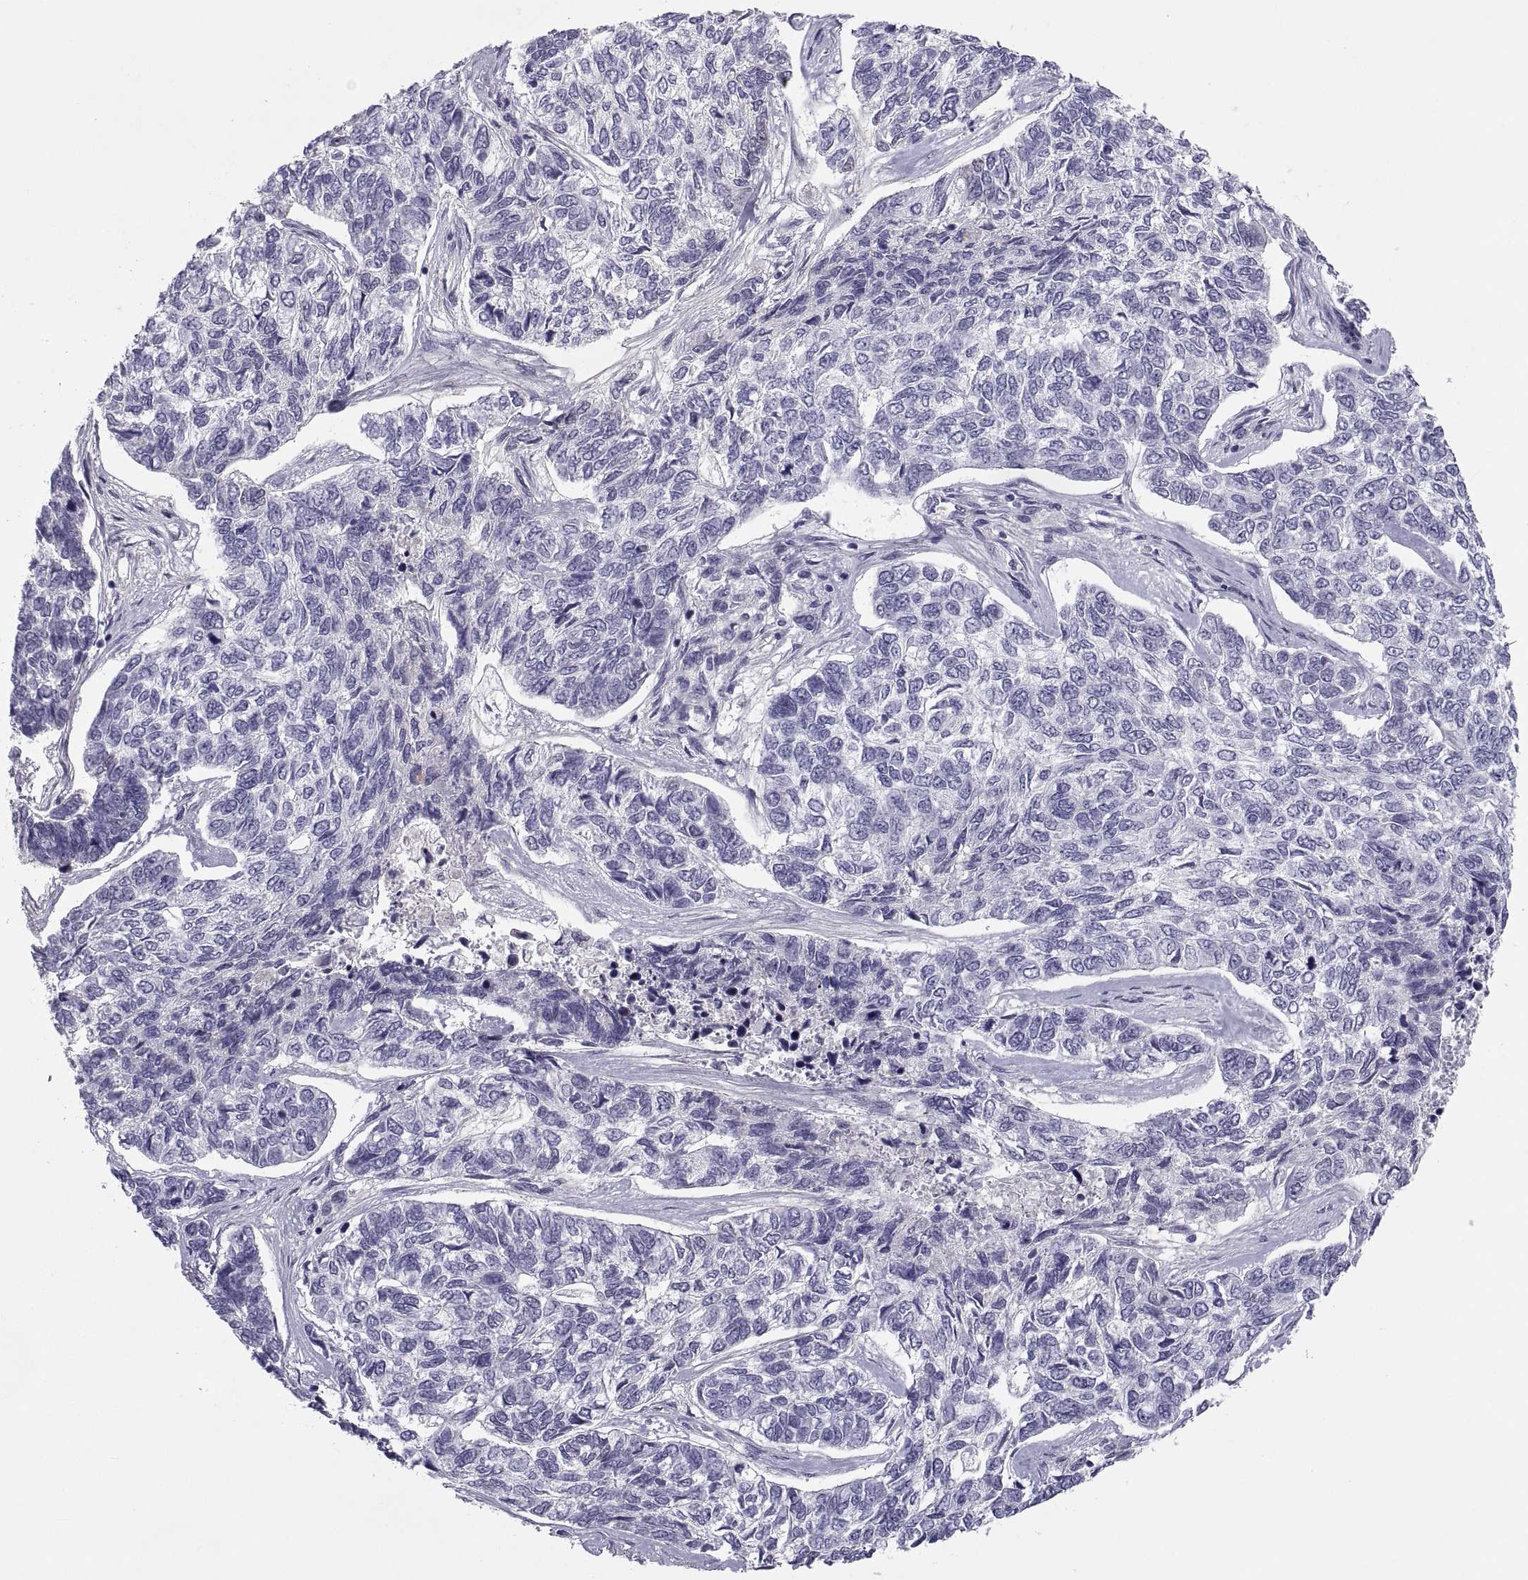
{"staining": {"intensity": "negative", "quantity": "none", "location": "none"}, "tissue": "skin cancer", "cell_type": "Tumor cells", "image_type": "cancer", "snomed": [{"axis": "morphology", "description": "Basal cell carcinoma"}, {"axis": "topography", "description": "Skin"}], "caption": "Immunohistochemistry photomicrograph of neoplastic tissue: human skin basal cell carcinoma stained with DAB (3,3'-diaminobenzidine) demonstrates no significant protein staining in tumor cells. Brightfield microscopy of immunohistochemistry stained with DAB (3,3'-diaminobenzidine) (brown) and hematoxylin (blue), captured at high magnification.", "gene": "MAGEB2", "patient": {"sex": "female", "age": 65}}